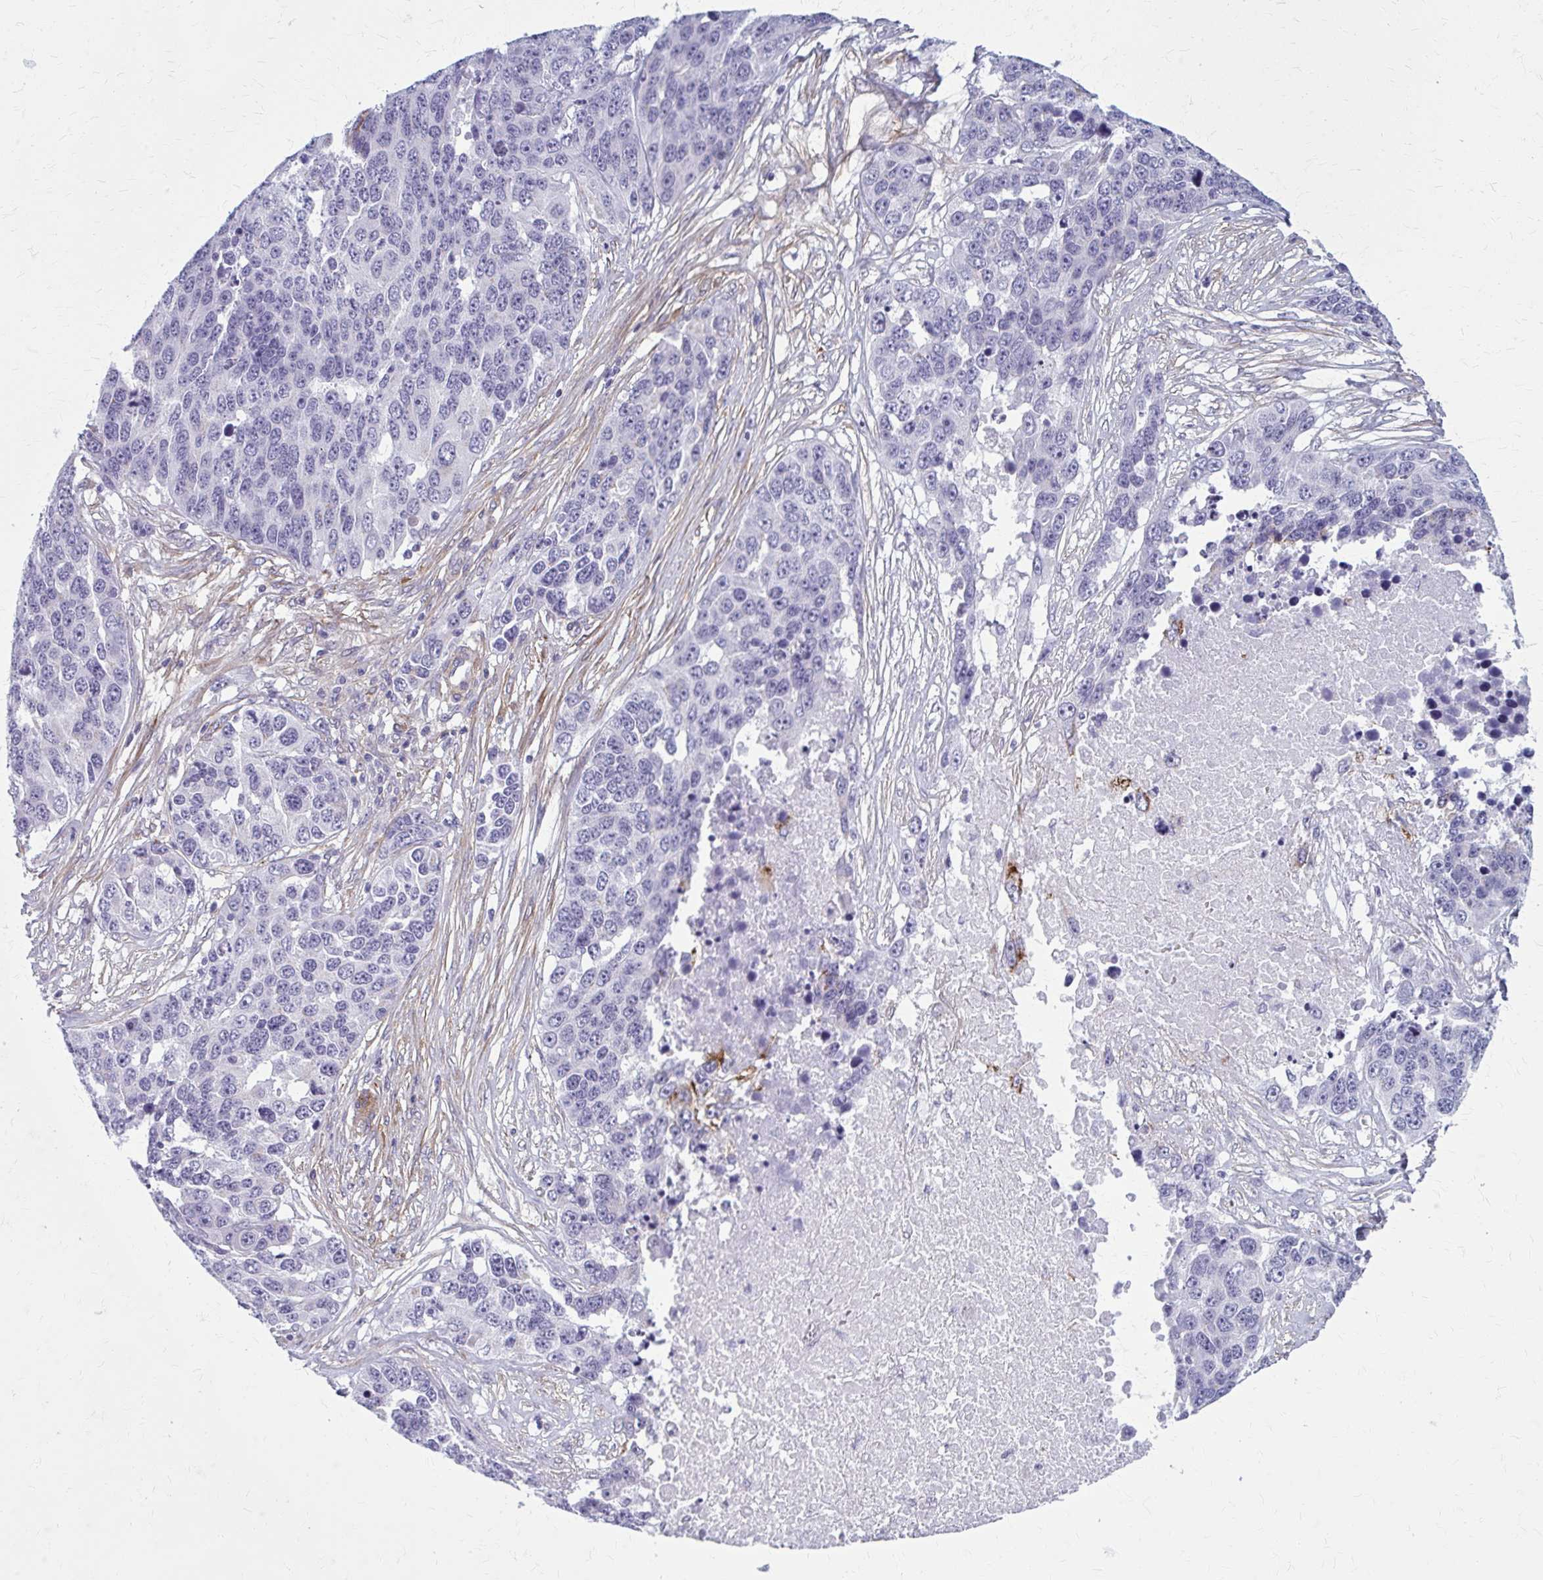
{"staining": {"intensity": "negative", "quantity": "none", "location": "none"}, "tissue": "ovarian cancer", "cell_type": "Tumor cells", "image_type": "cancer", "snomed": [{"axis": "morphology", "description": "Cystadenocarcinoma, serous, NOS"}, {"axis": "topography", "description": "Ovary"}], "caption": "DAB immunohistochemical staining of serous cystadenocarcinoma (ovarian) displays no significant expression in tumor cells. (DAB immunohistochemistry (IHC) visualized using brightfield microscopy, high magnification).", "gene": "AKAP12", "patient": {"sex": "female", "age": 76}}